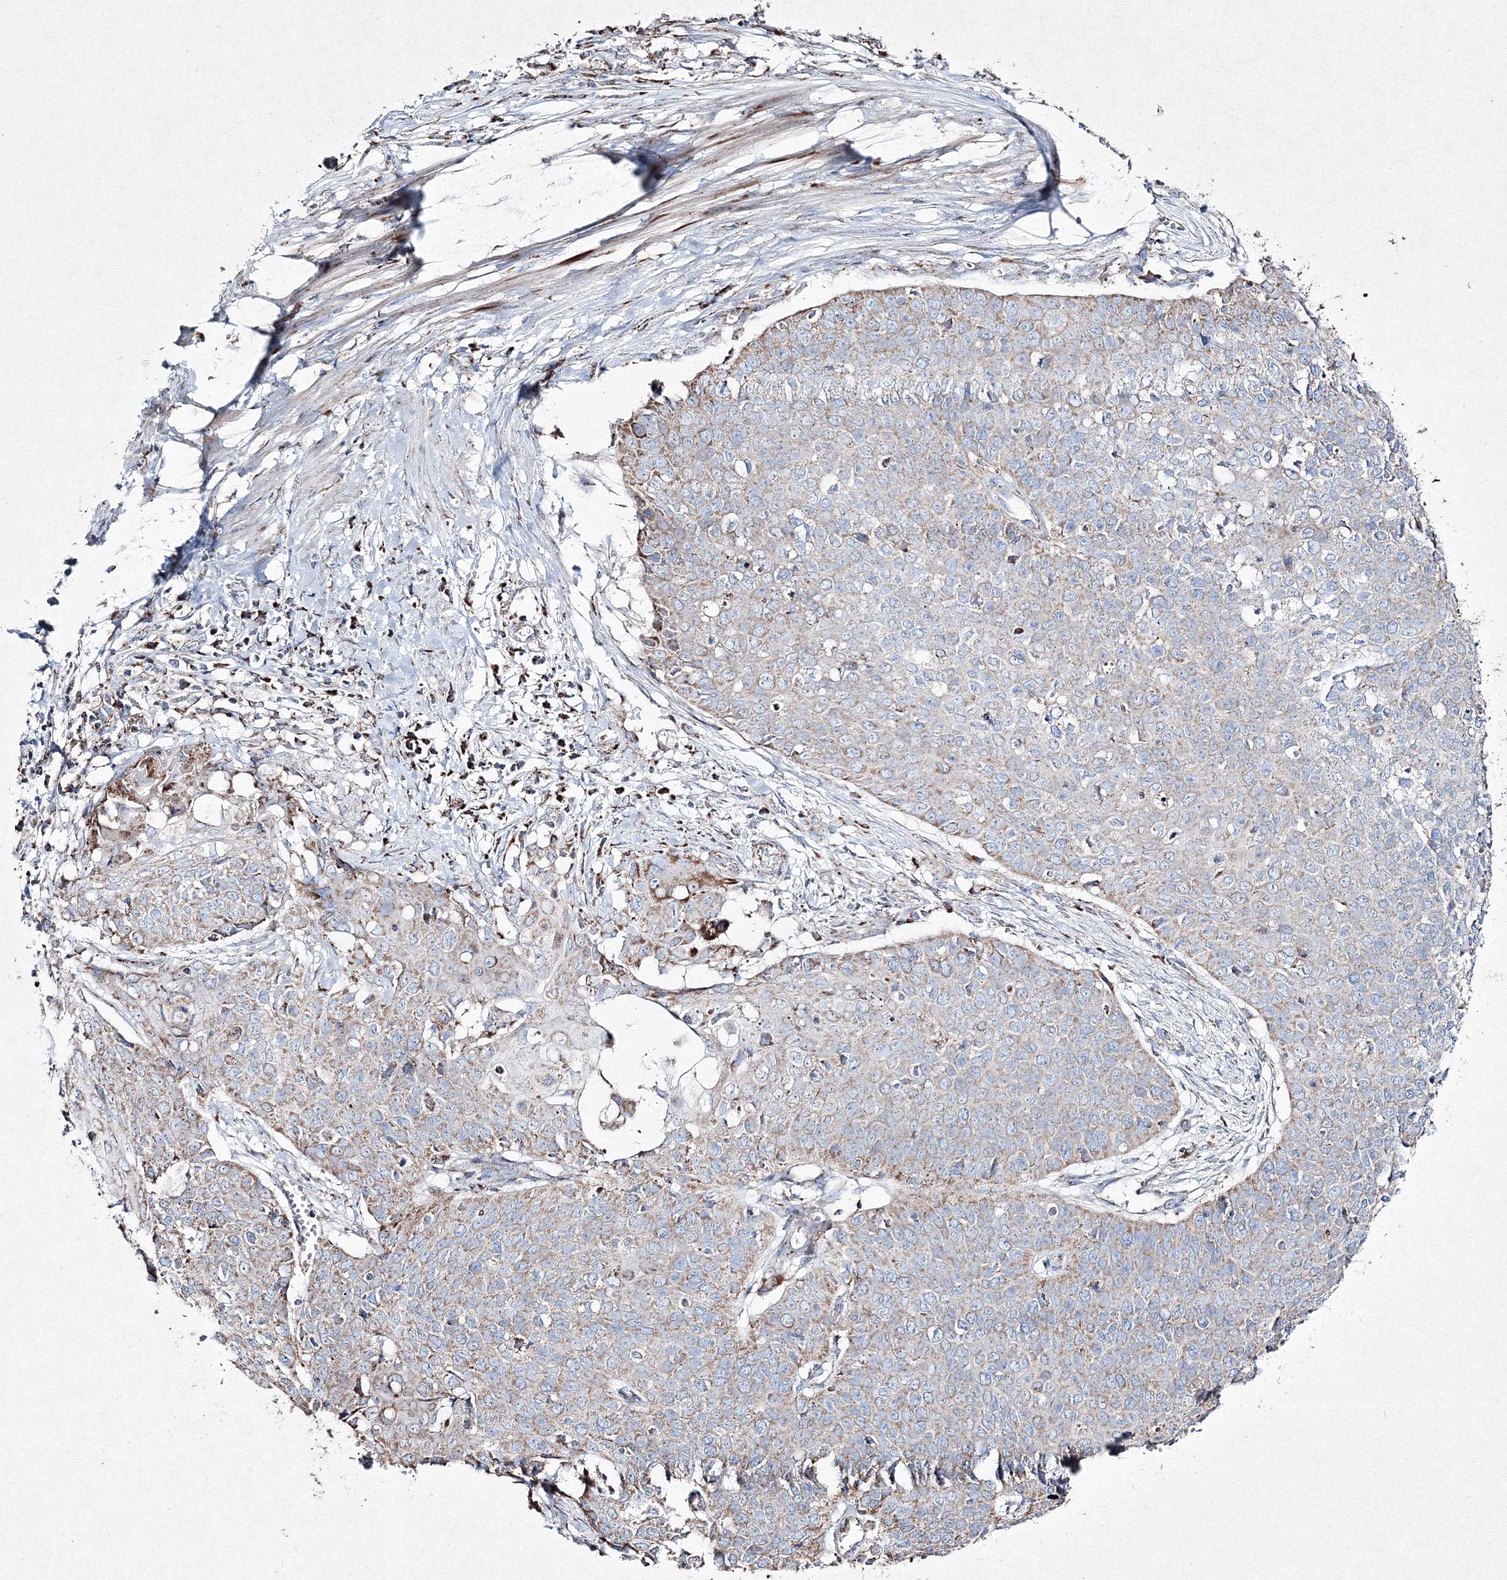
{"staining": {"intensity": "weak", "quantity": "25%-75%", "location": "cytoplasmic/membranous"}, "tissue": "cervical cancer", "cell_type": "Tumor cells", "image_type": "cancer", "snomed": [{"axis": "morphology", "description": "Squamous cell carcinoma, NOS"}, {"axis": "topography", "description": "Cervix"}], "caption": "Approximately 25%-75% of tumor cells in cervical cancer (squamous cell carcinoma) display weak cytoplasmic/membranous protein positivity as visualized by brown immunohistochemical staining.", "gene": "IGSF9", "patient": {"sex": "female", "age": 39}}